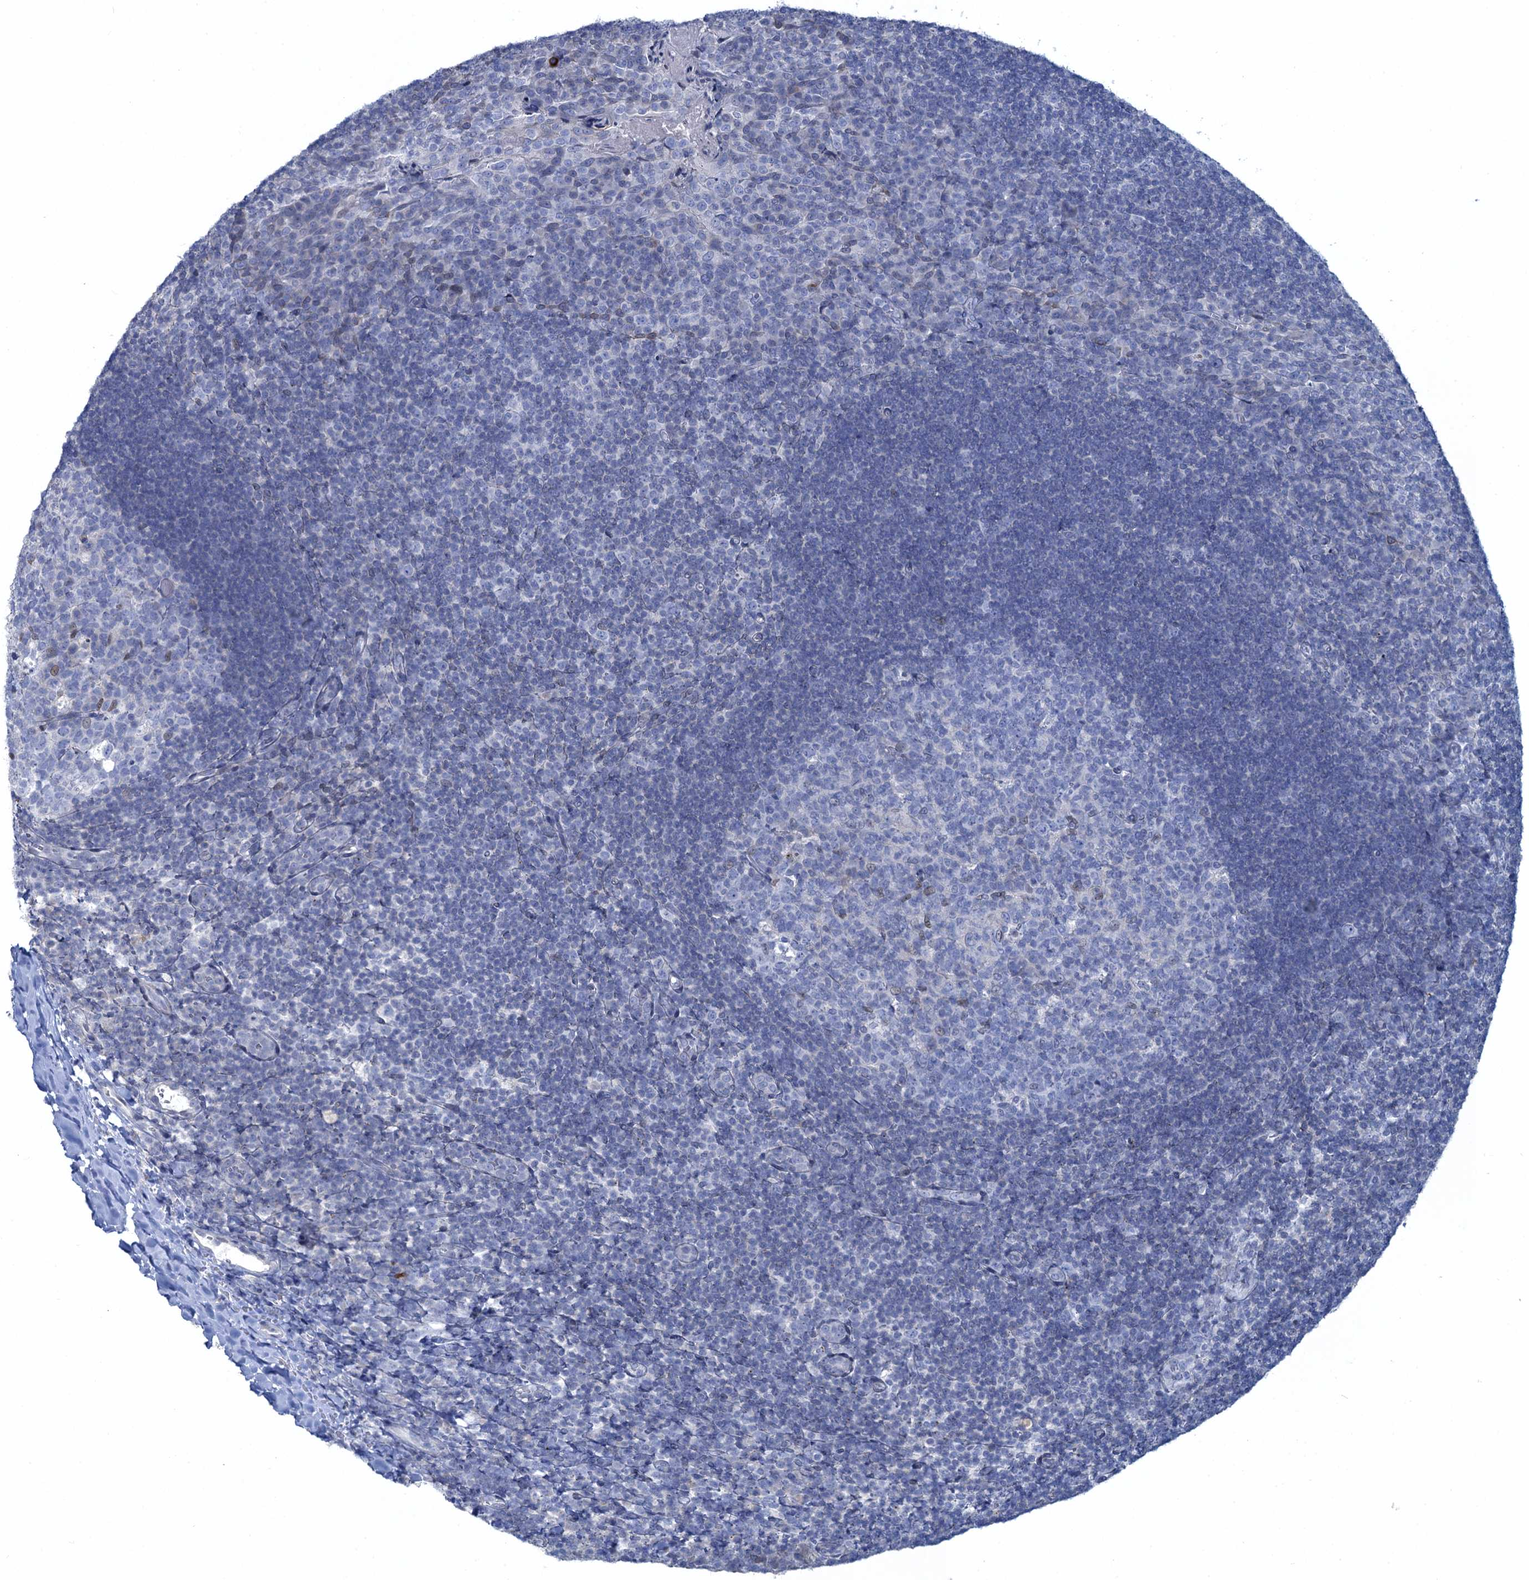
{"staining": {"intensity": "negative", "quantity": "none", "location": "none"}, "tissue": "tonsil", "cell_type": "Germinal center cells", "image_type": "normal", "snomed": [{"axis": "morphology", "description": "Normal tissue, NOS"}, {"axis": "topography", "description": "Tonsil"}], "caption": "Protein analysis of benign tonsil shows no significant positivity in germinal center cells. (IHC, brightfield microscopy, high magnification).", "gene": "TOX3", "patient": {"sex": "male", "age": 17}}